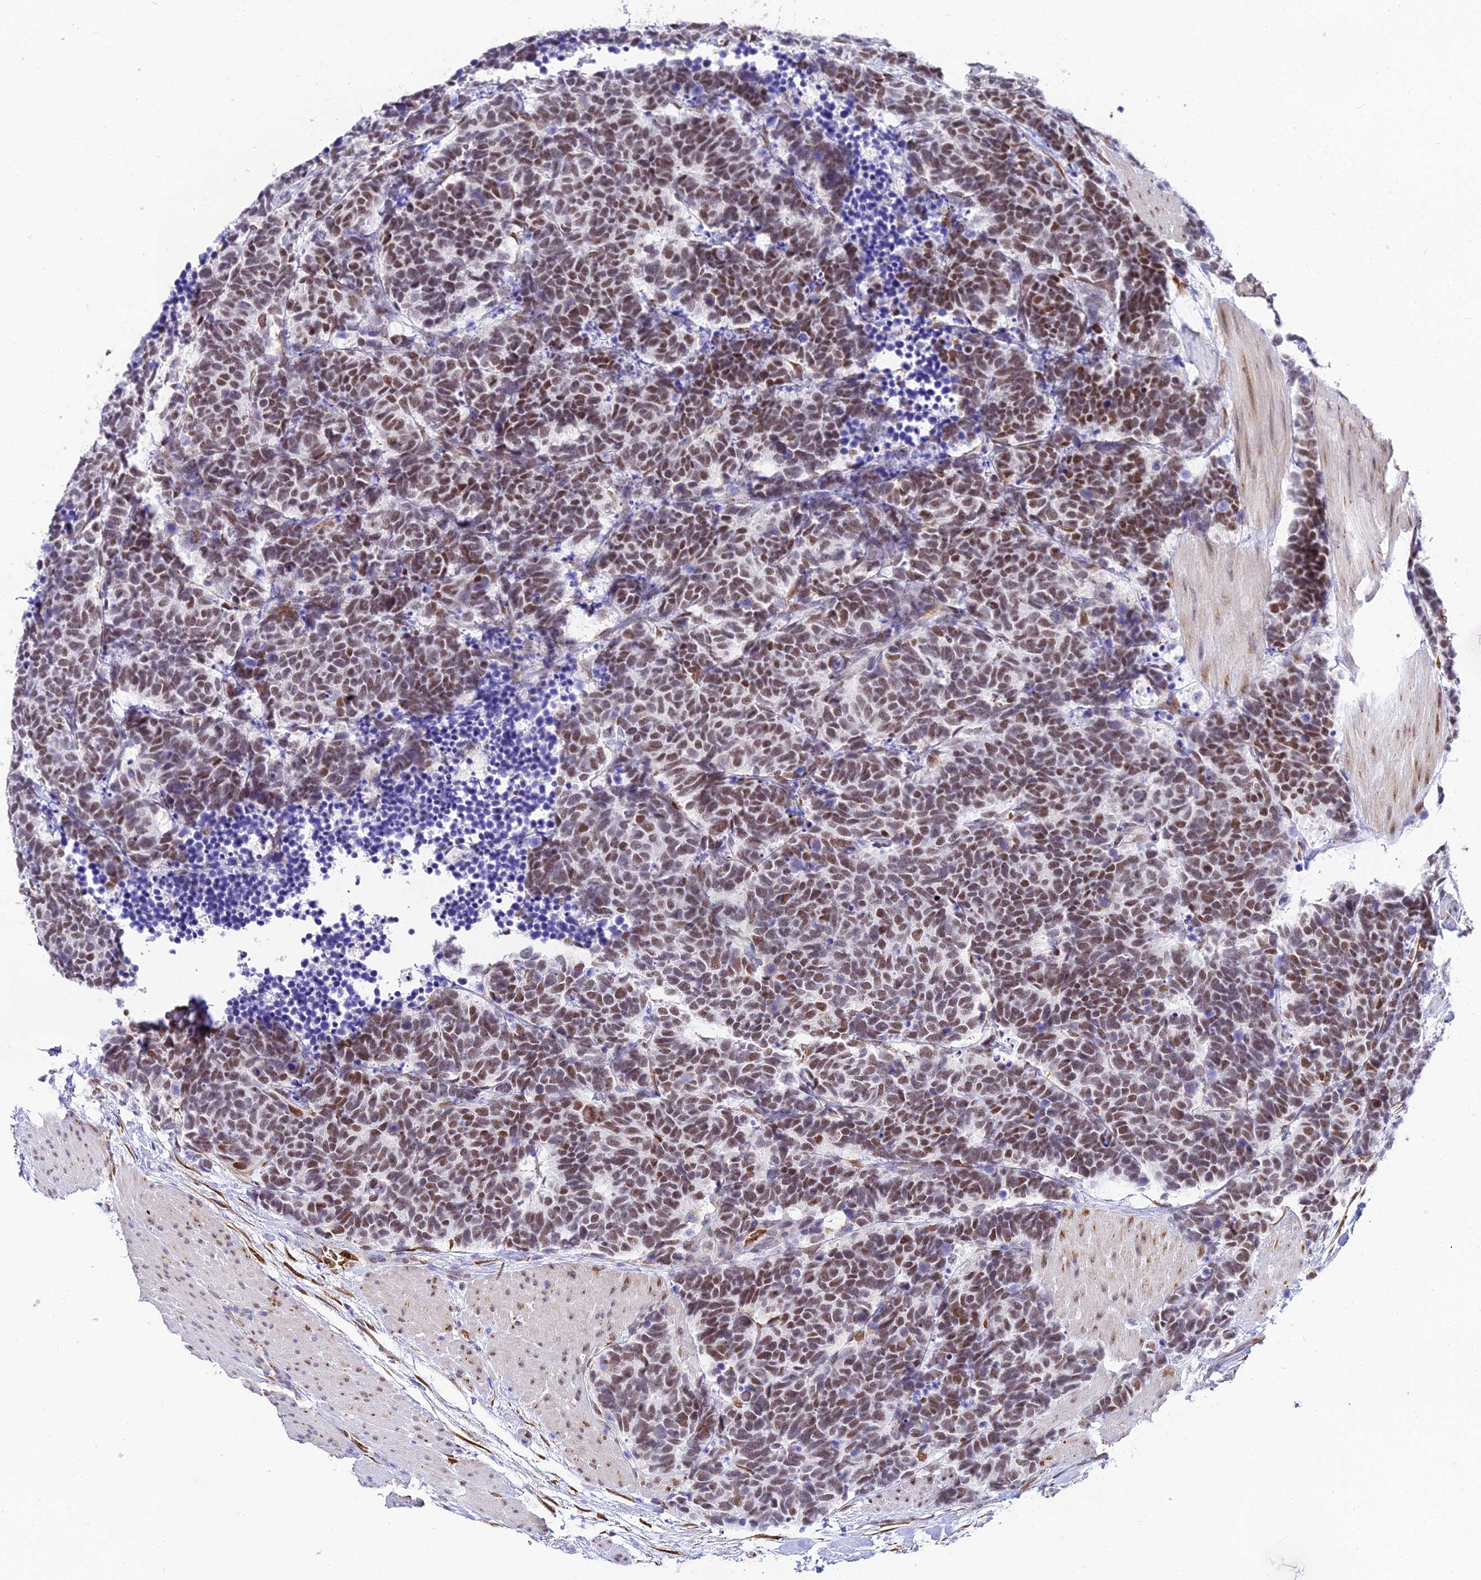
{"staining": {"intensity": "moderate", "quantity": ">75%", "location": "nuclear"}, "tissue": "carcinoid", "cell_type": "Tumor cells", "image_type": "cancer", "snomed": [{"axis": "morphology", "description": "Carcinoma, NOS"}, {"axis": "morphology", "description": "Carcinoid, malignant, NOS"}, {"axis": "topography", "description": "Urinary bladder"}], "caption": "Tumor cells display moderate nuclear staining in about >75% of cells in carcinoma.", "gene": "BCL9", "patient": {"sex": "male", "age": 57}}